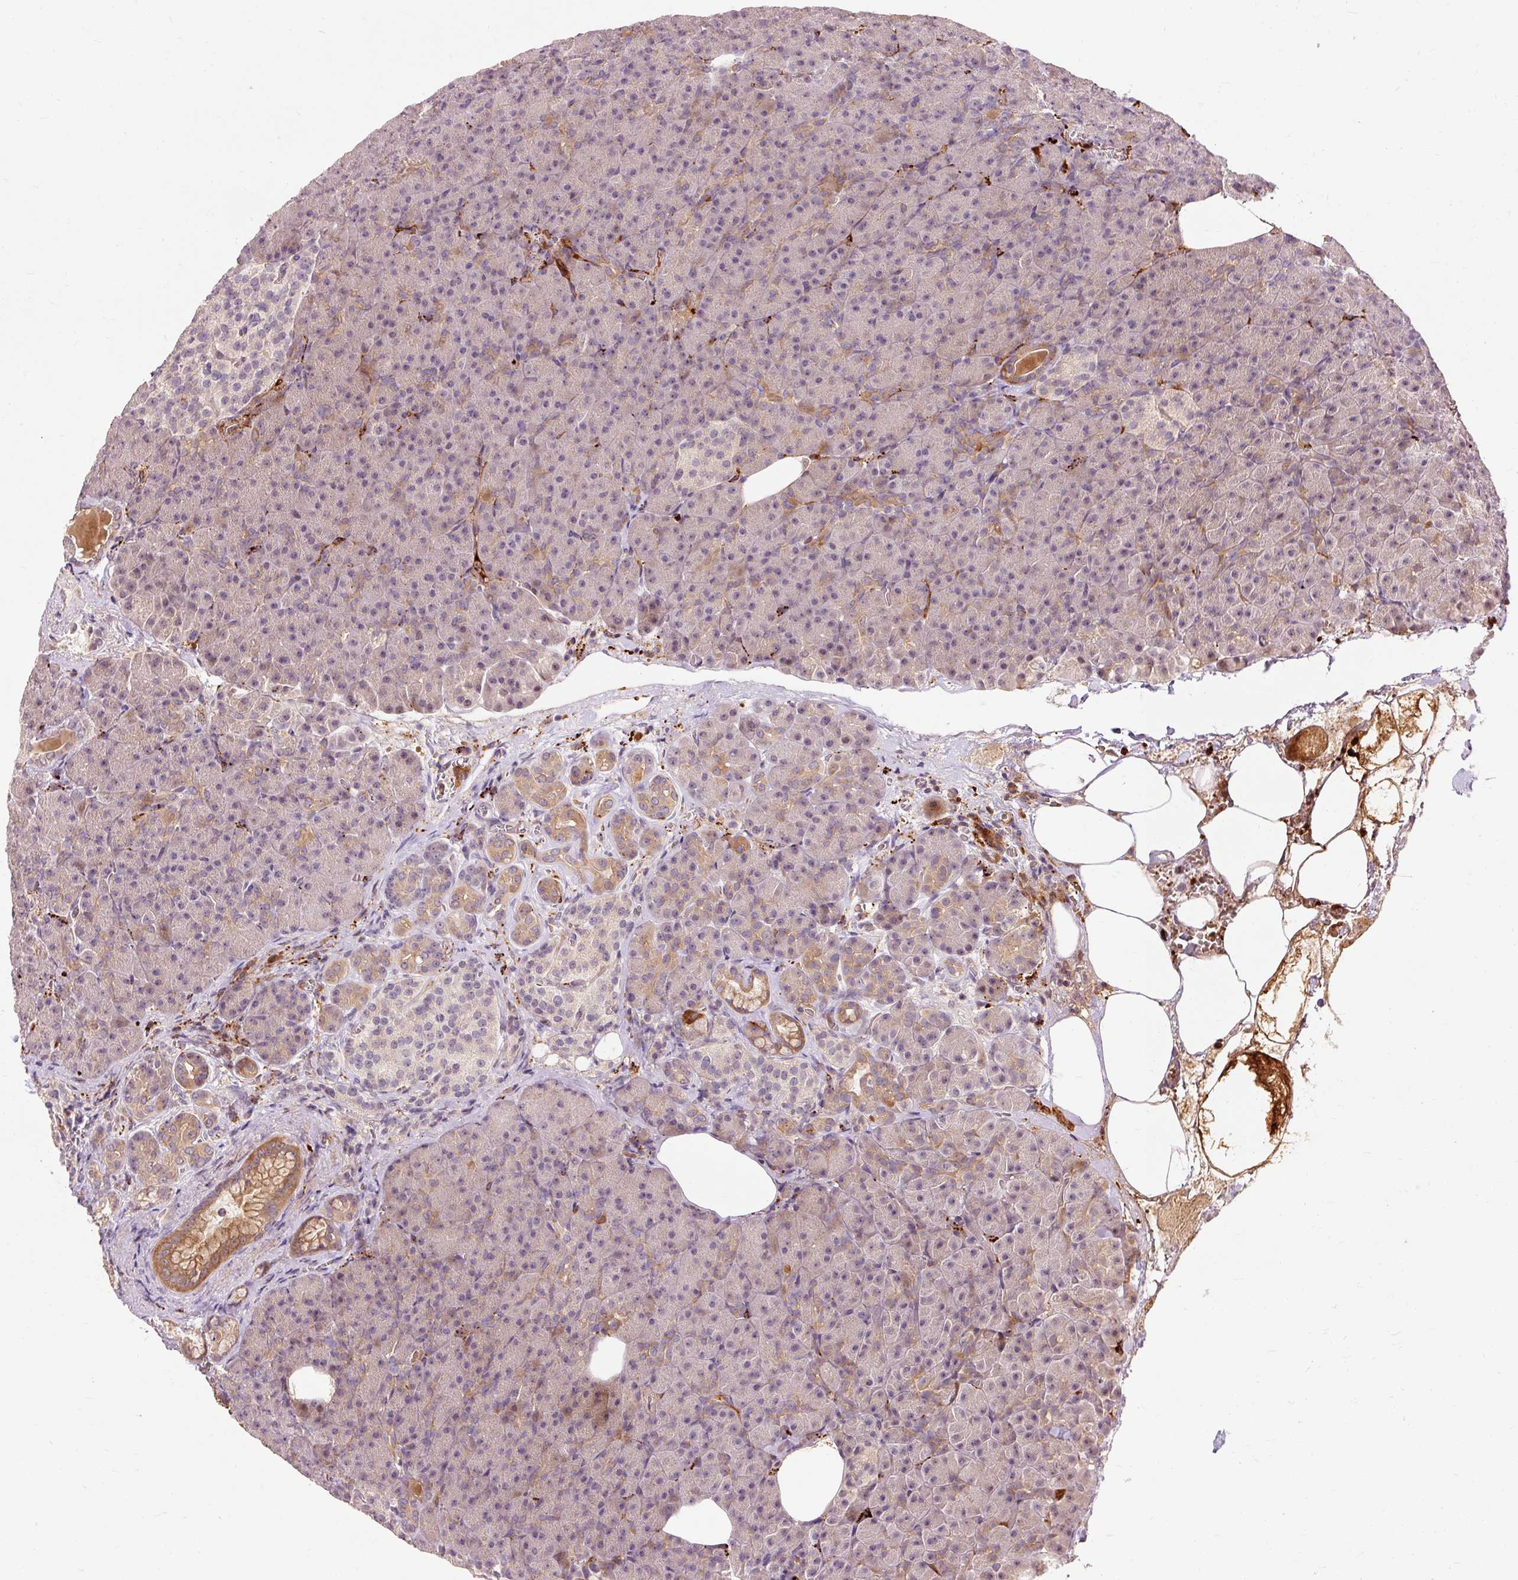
{"staining": {"intensity": "weak", "quantity": "25%-75%", "location": "cytoplasmic/membranous"}, "tissue": "pancreas", "cell_type": "Exocrine glandular cells", "image_type": "normal", "snomed": [{"axis": "morphology", "description": "Normal tissue, NOS"}, {"axis": "topography", "description": "Pancreas"}], "caption": "This is a micrograph of immunohistochemistry (IHC) staining of benign pancreas, which shows weak positivity in the cytoplasmic/membranous of exocrine glandular cells.", "gene": "CEBPZ", "patient": {"sex": "female", "age": 74}}